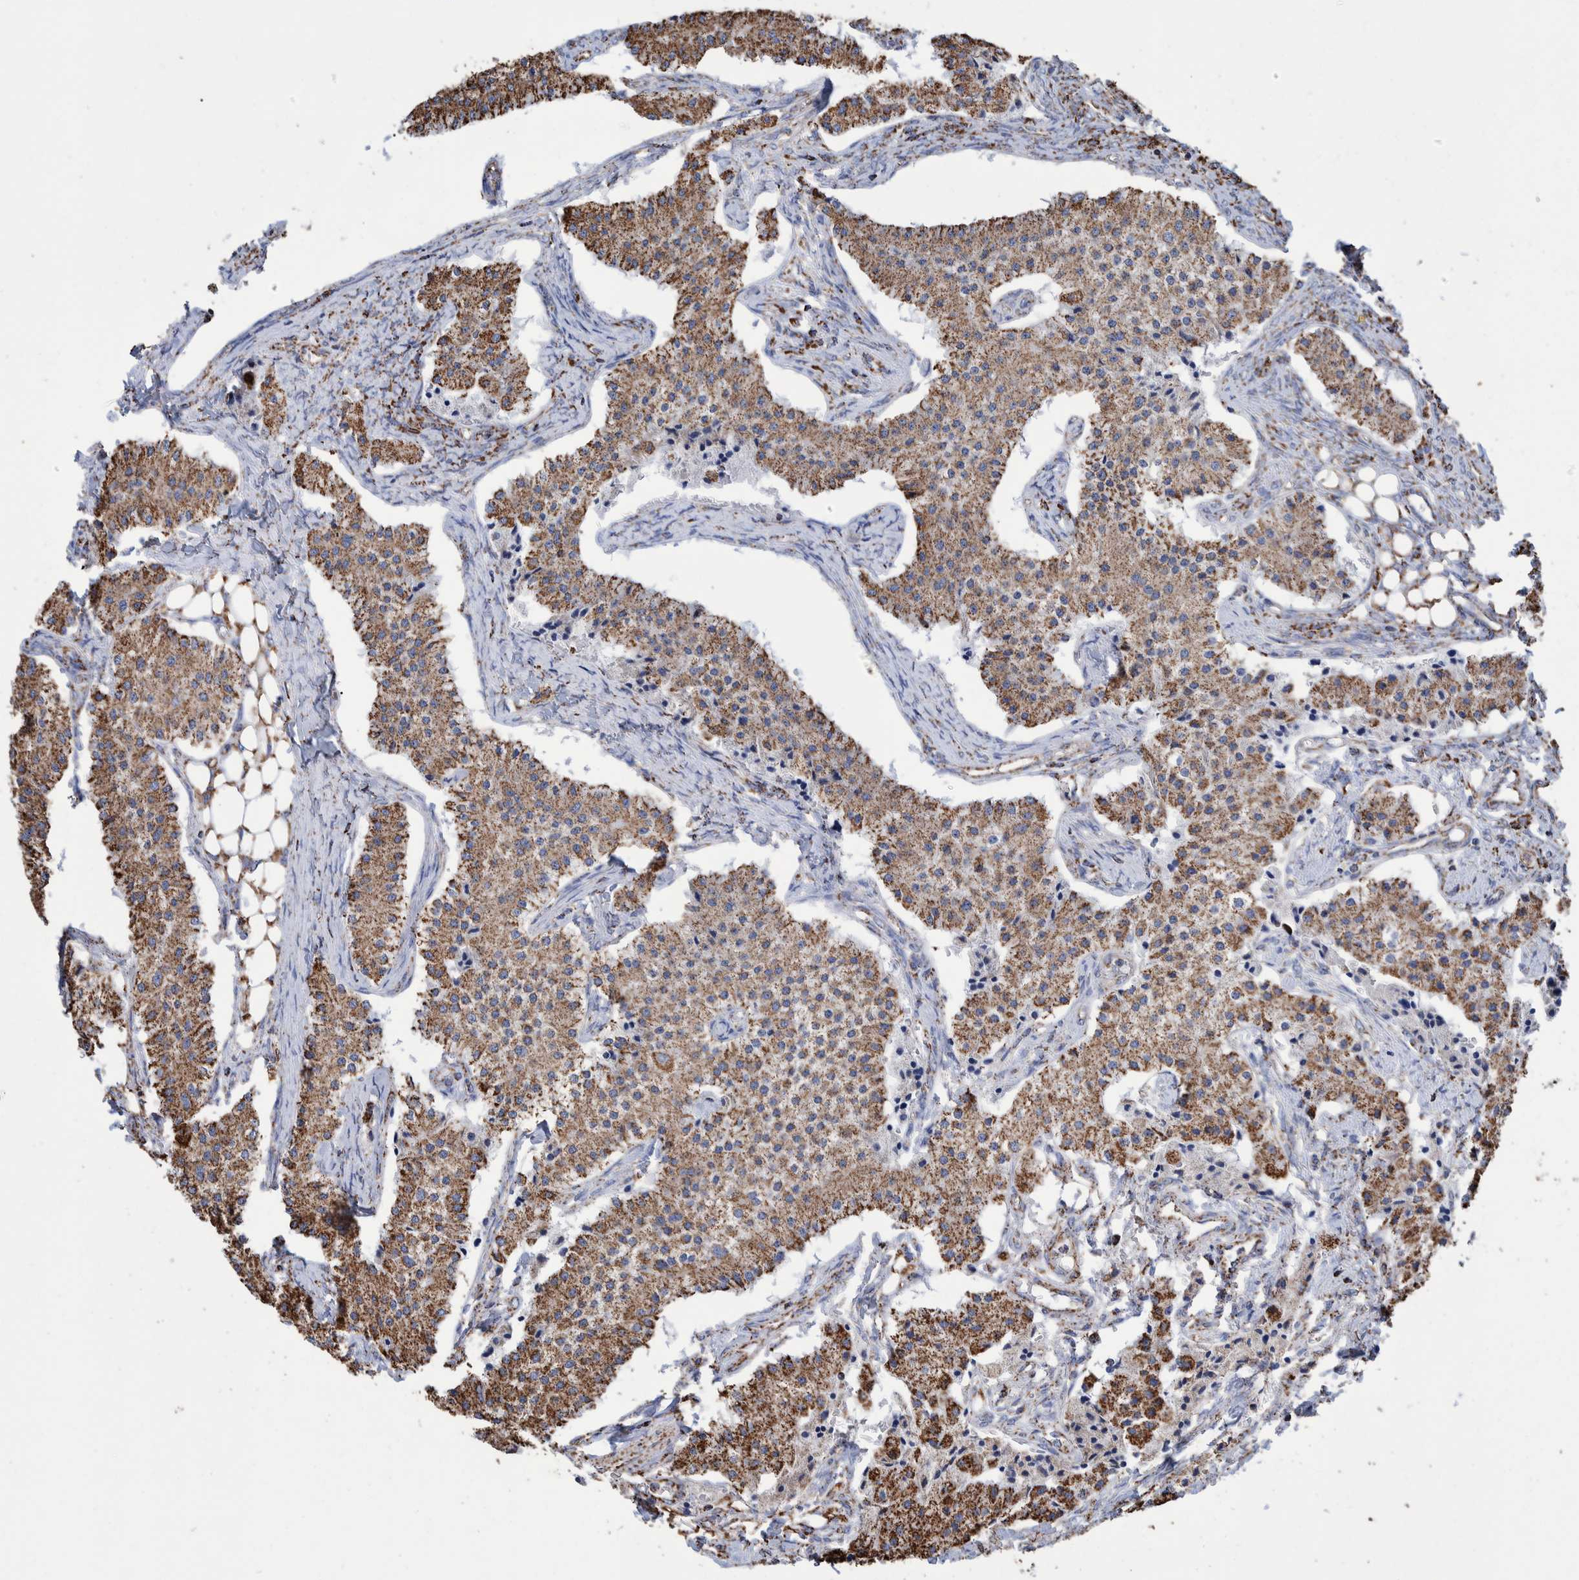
{"staining": {"intensity": "strong", "quantity": ">75%", "location": "cytoplasmic/membranous"}, "tissue": "carcinoid", "cell_type": "Tumor cells", "image_type": "cancer", "snomed": [{"axis": "morphology", "description": "Carcinoid, malignant, NOS"}, {"axis": "topography", "description": "Colon"}], "caption": "IHC photomicrograph of human carcinoid stained for a protein (brown), which reveals high levels of strong cytoplasmic/membranous expression in approximately >75% of tumor cells.", "gene": "VPS26C", "patient": {"sex": "female", "age": 52}}